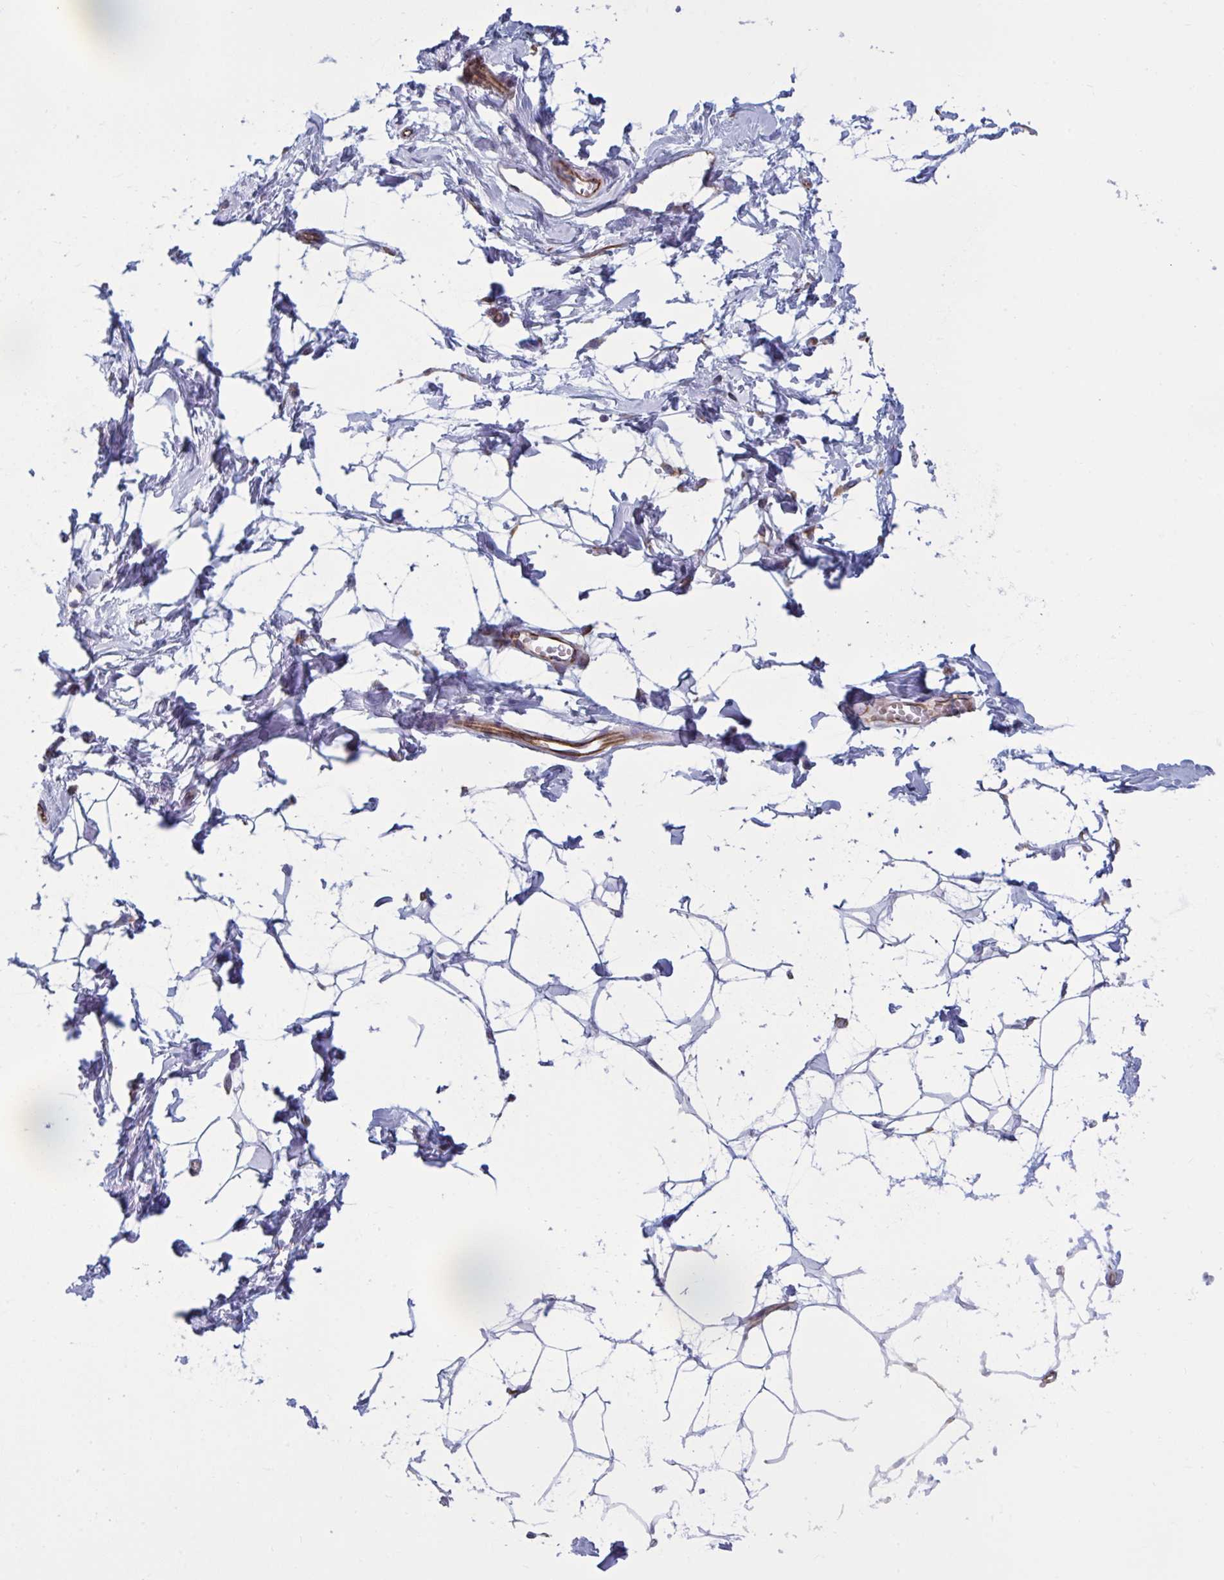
{"staining": {"intensity": "negative", "quantity": "none", "location": "none"}, "tissue": "breast", "cell_type": "Adipocytes", "image_type": "normal", "snomed": [{"axis": "morphology", "description": "Normal tissue, NOS"}, {"axis": "topography", "description": "Breast"}], "caption": "Immunohistochemistry (IHC) micrograph of normal human breast stained for a protein (brown), which demonstrates no expression in adipocytes. Brightfield microscopy of immunohistochemistry (IHC) stained with DAB (3,3'-diaminobenzidine) (brown) and hematoxylin (blue), captured at high magnification.", "gene": "OR1L3", "patient": {"sex": "female", "age": 45}}